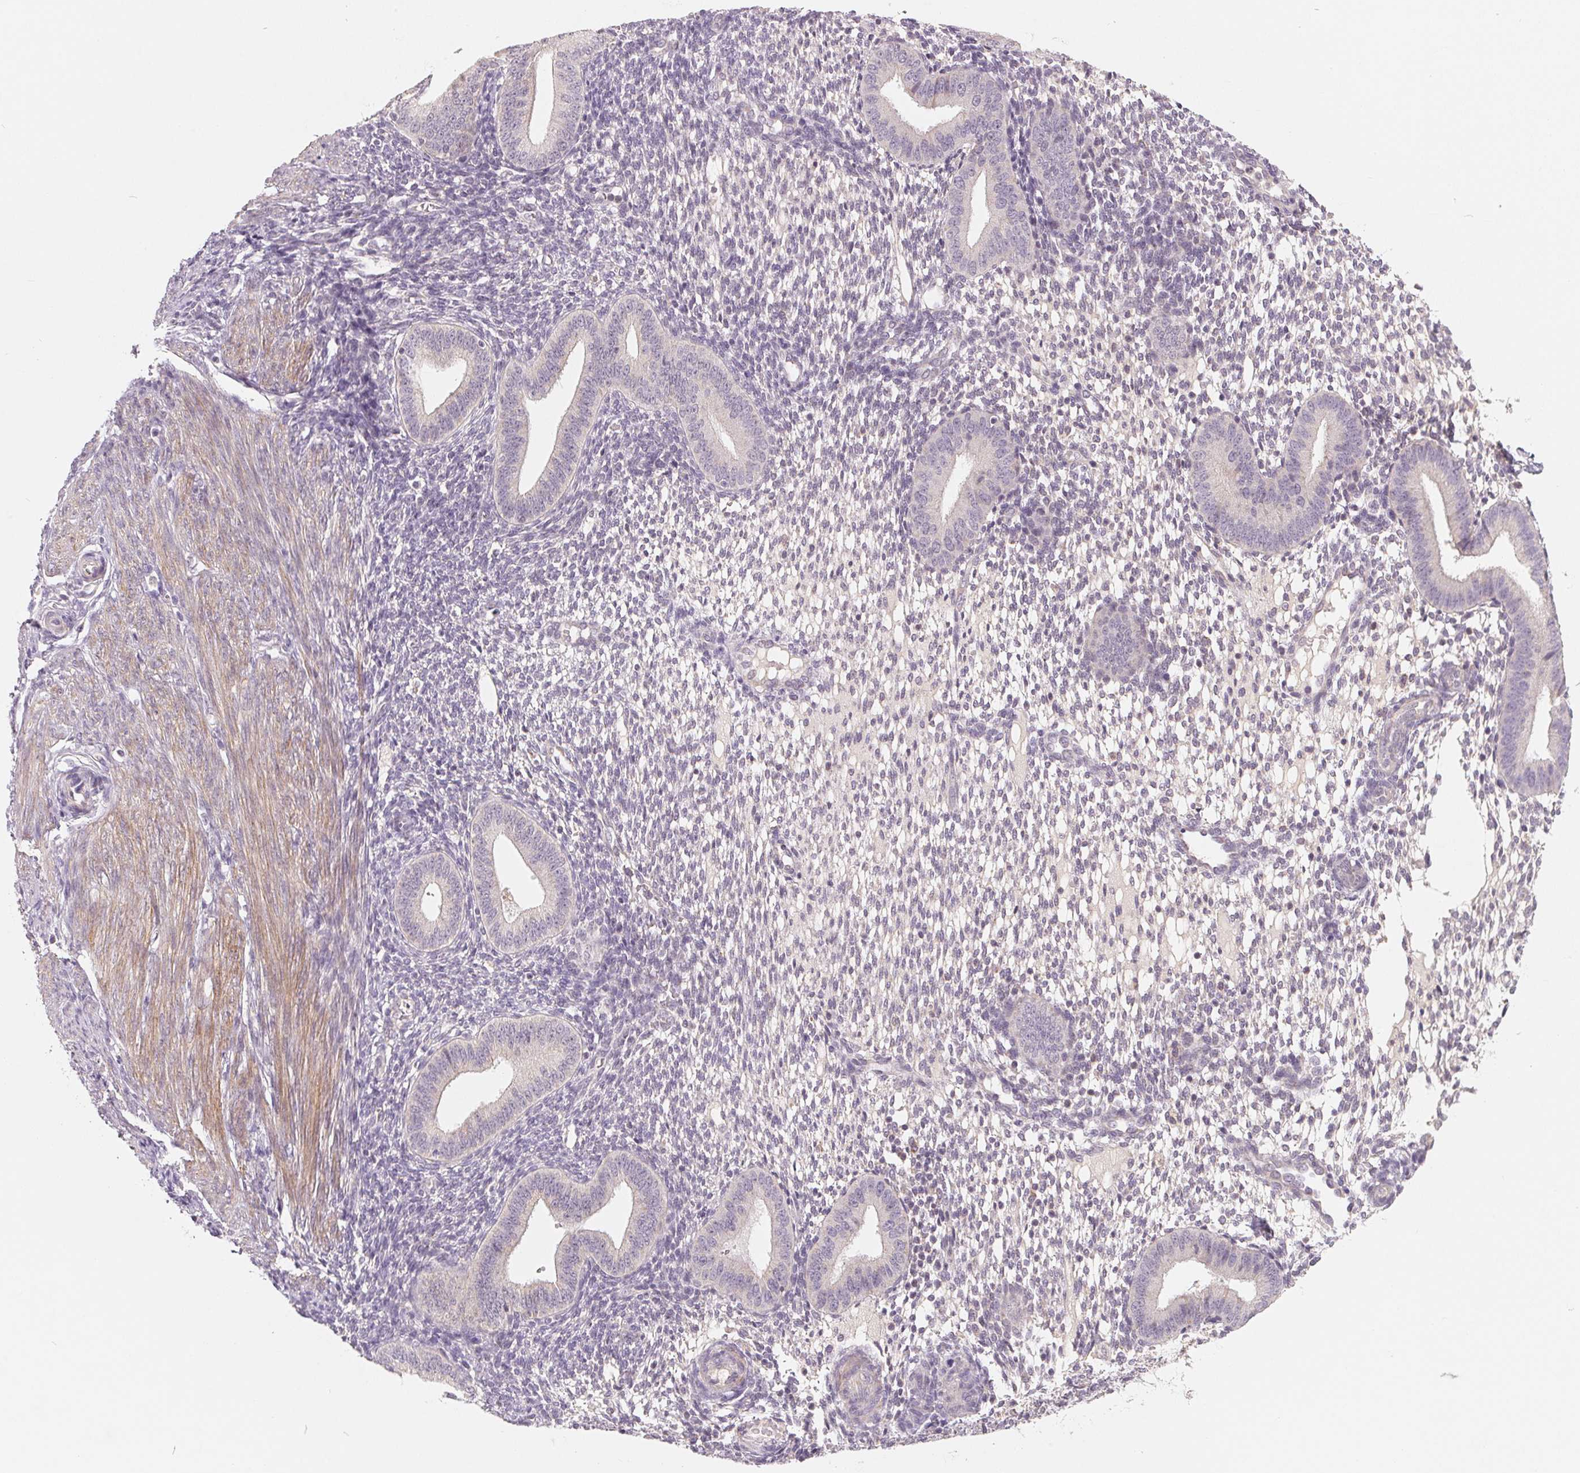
{"staining": {"intensity": "negative", "quantity": "none", "location": "none"}, "tissue": "endometrium", "cell_type": "Cells in endometrial stroma", "image_type": "normal", "snomed": [{"axis": "morphology", "description": "Normal tissue, NOS"}, {"axis": "topography", "description": "Endometrium"}], "caption": "An image of endometrium stained for a protein demonstrates no brown staining in cells in endometrial stroma. (DAB (3,3'-diaminobenzidine) immunohistochemistry (IHC), high magnification).", "gene": "GHITM", "patient": {"sex": "female", "age": 40}}